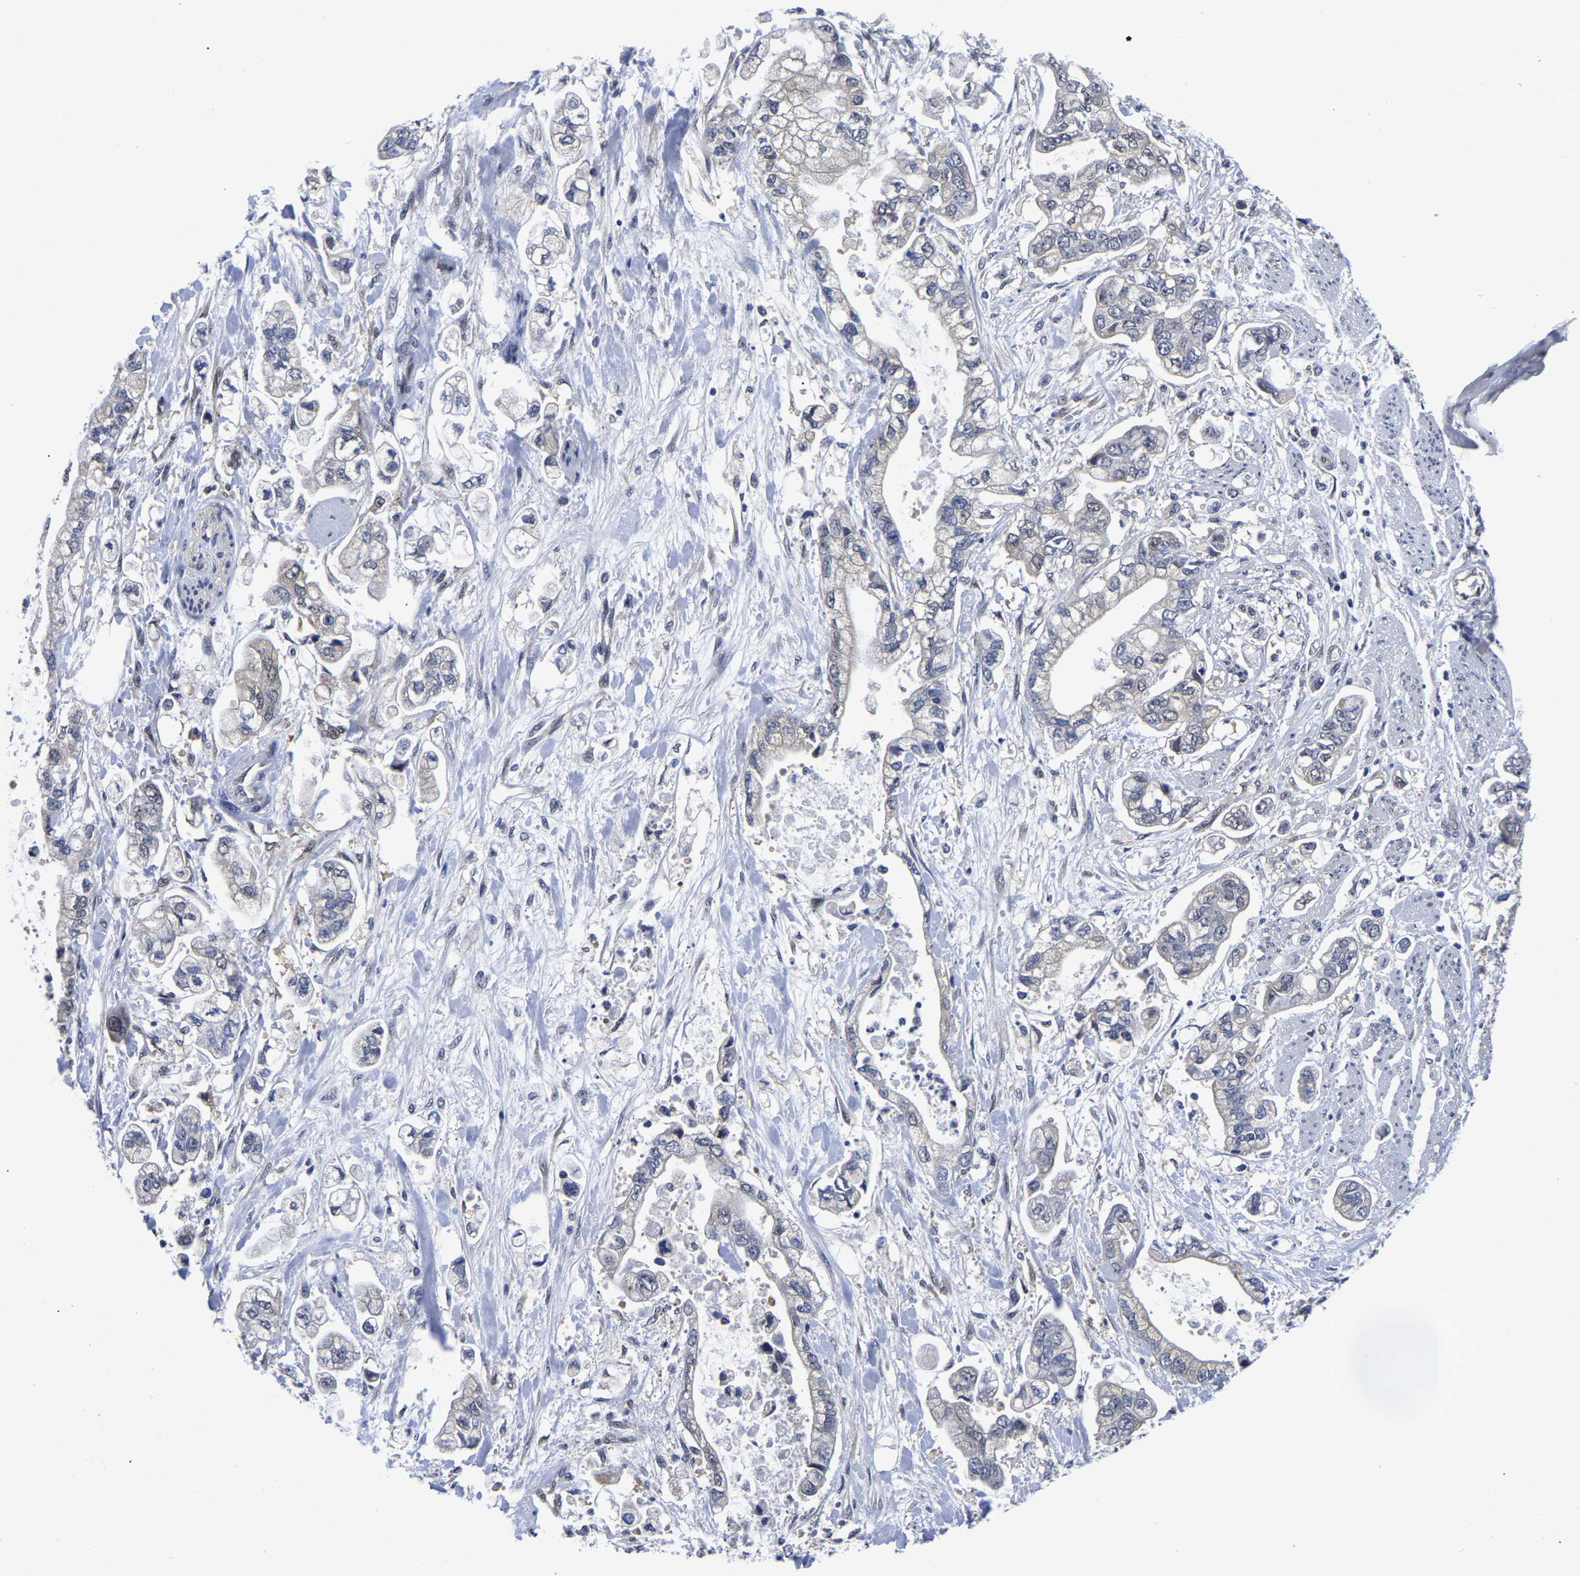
{"staining": {"intensity": "negative", "quantity": "none", "location": "none"}, "tissue": "stomach cancer", "cell_type": "Tumor cells", "image_type": "cancer", "snomed": [{"axis": "morphology", "description": "Normal tissue, NOS"}, {"axis": "morphology", "description": "Adenocarcinoma, NOS"}, {"axis": "topography", "description": "Stomach"}], "caption": "There is no significant staining in tumor cells of stomach adenocarcinoma.", "gene": "MCOLN2", "patient": {"sex": "male", "age": 62}}